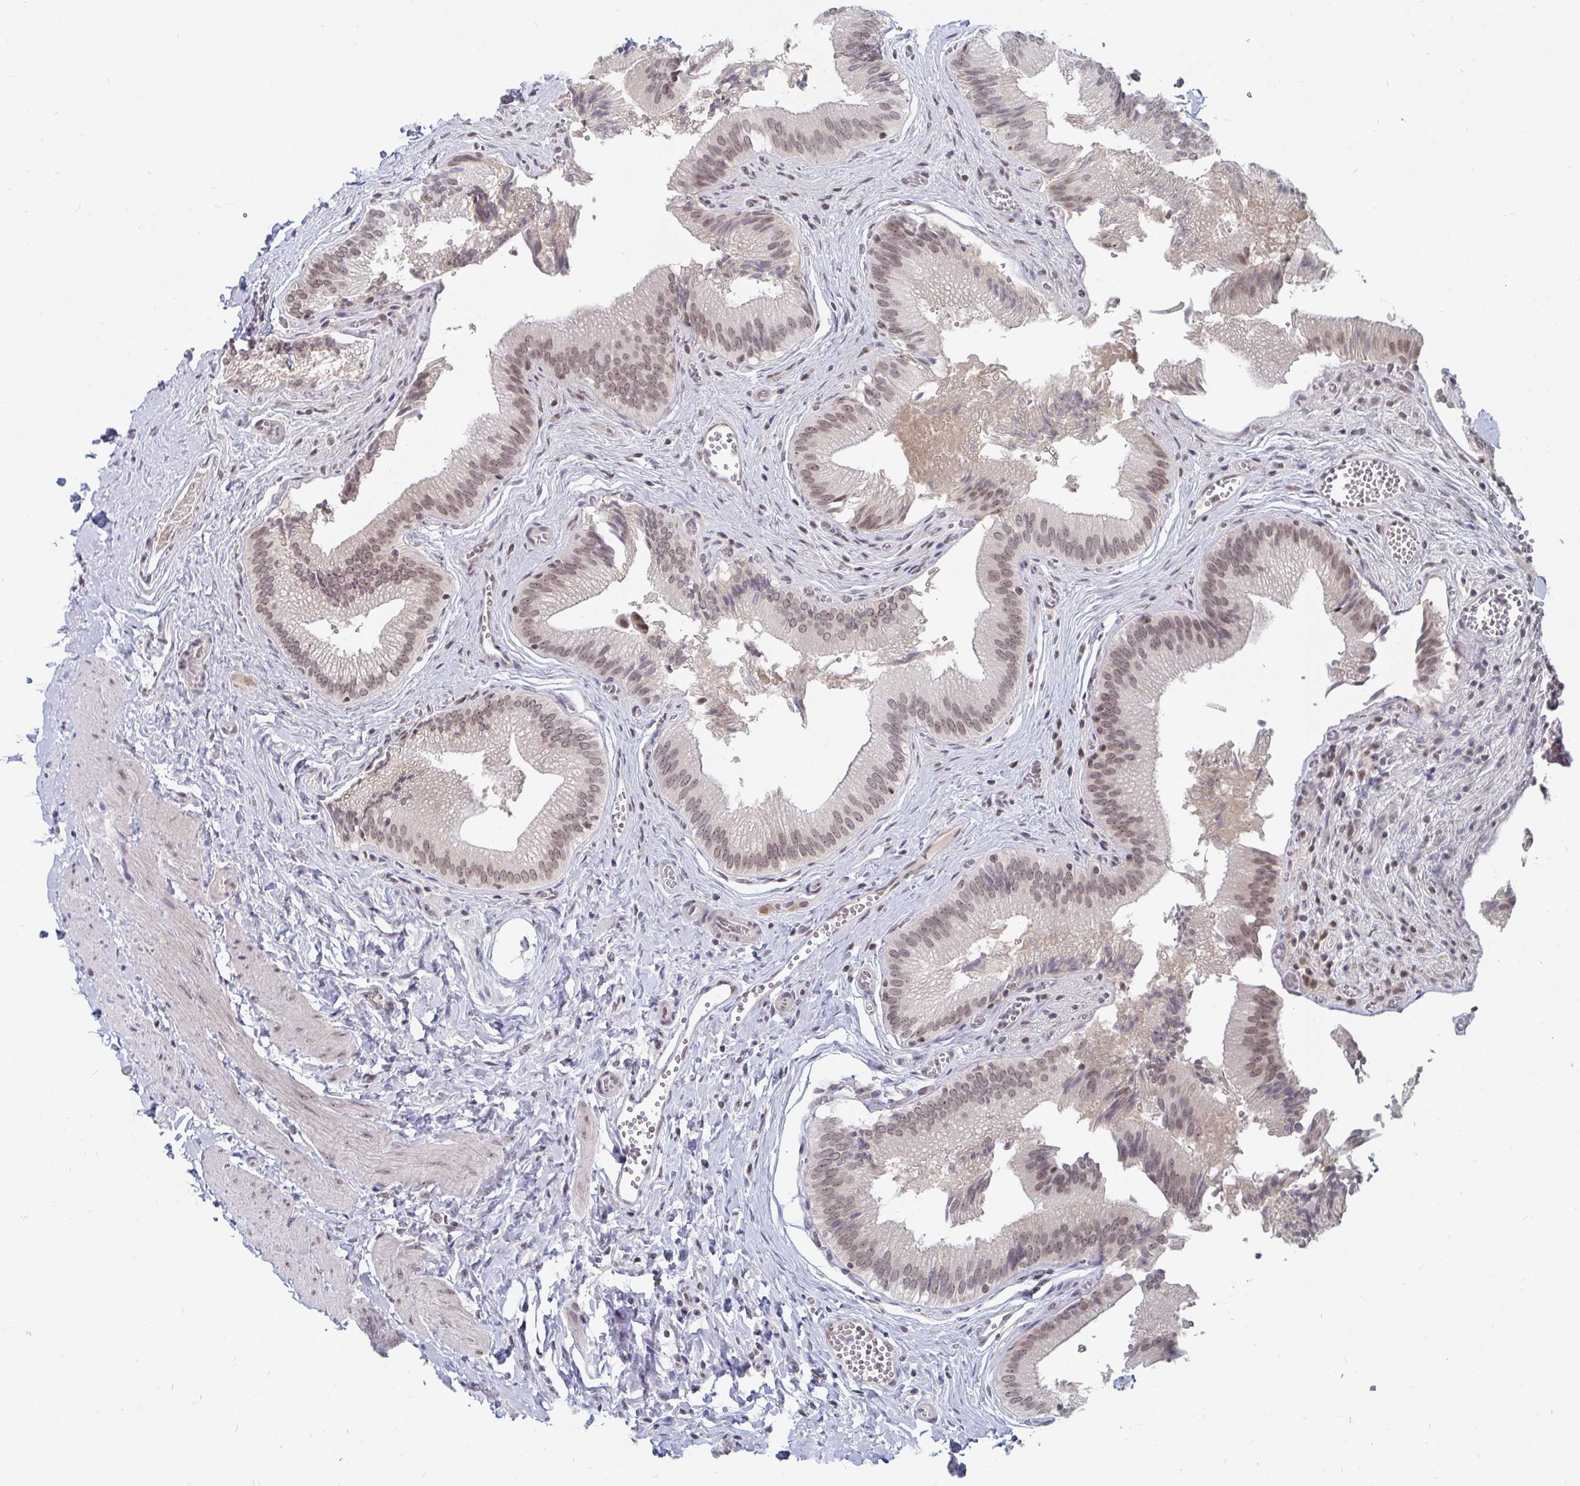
{"staining": {"intensity": "moderate", "quantity": ">75%", "location": "nuclear"}, "tissue": "gallbladder", "cell_type": "Glandular cells", "image_type": "normal", "snomed": [{"axis": "morphology", "description": "Normal tissue, NOS"}, {"axis": "topography", "description": "Gallbladder"}], "caption": "About >75% of glandular cells in normal human gallbladder display moderate nuclear protein staining as visualized by brown immunohistochemical staining.", "gene": "TRIP12", "patient": {"sex": "male", "age": 17}}